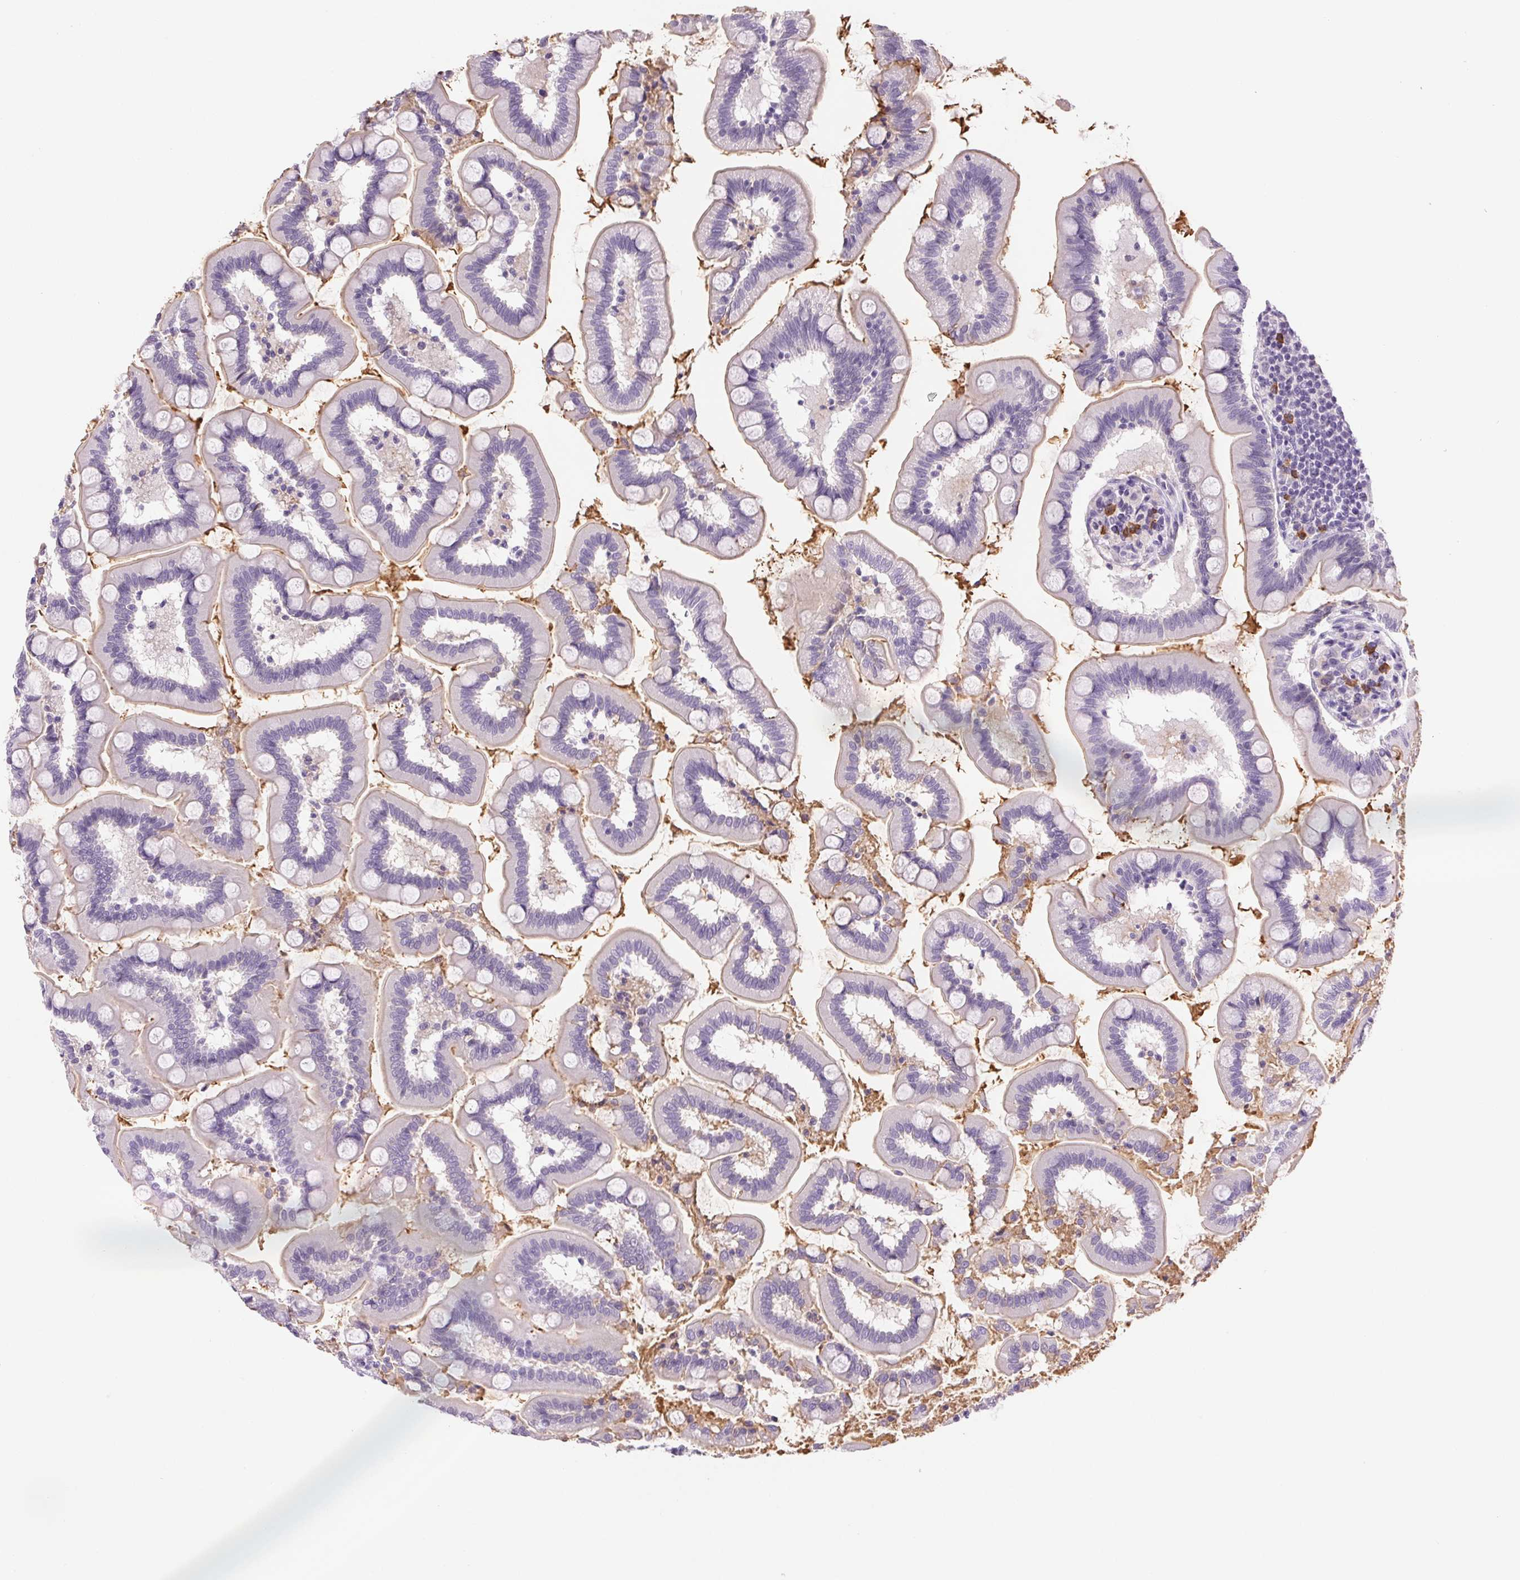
{"staining": {"intensity": "negative", "quantity": "none", "location": "none"}, "tissue": "small intestine", "cell_type": "Glandular cells", "image_type": "normal", "snomed": [{"axis": "morphology", "description": "Normal tissue, NOS"}, {"axis": "topography", "description": "Small intestine"}], "caption": "Image shows no significant protein staining in glandular cells of normal small intestine. Nuclei are stained in blue.", "gene": "IFIT1B", "patient": {"sex": "female", "age": 64}}